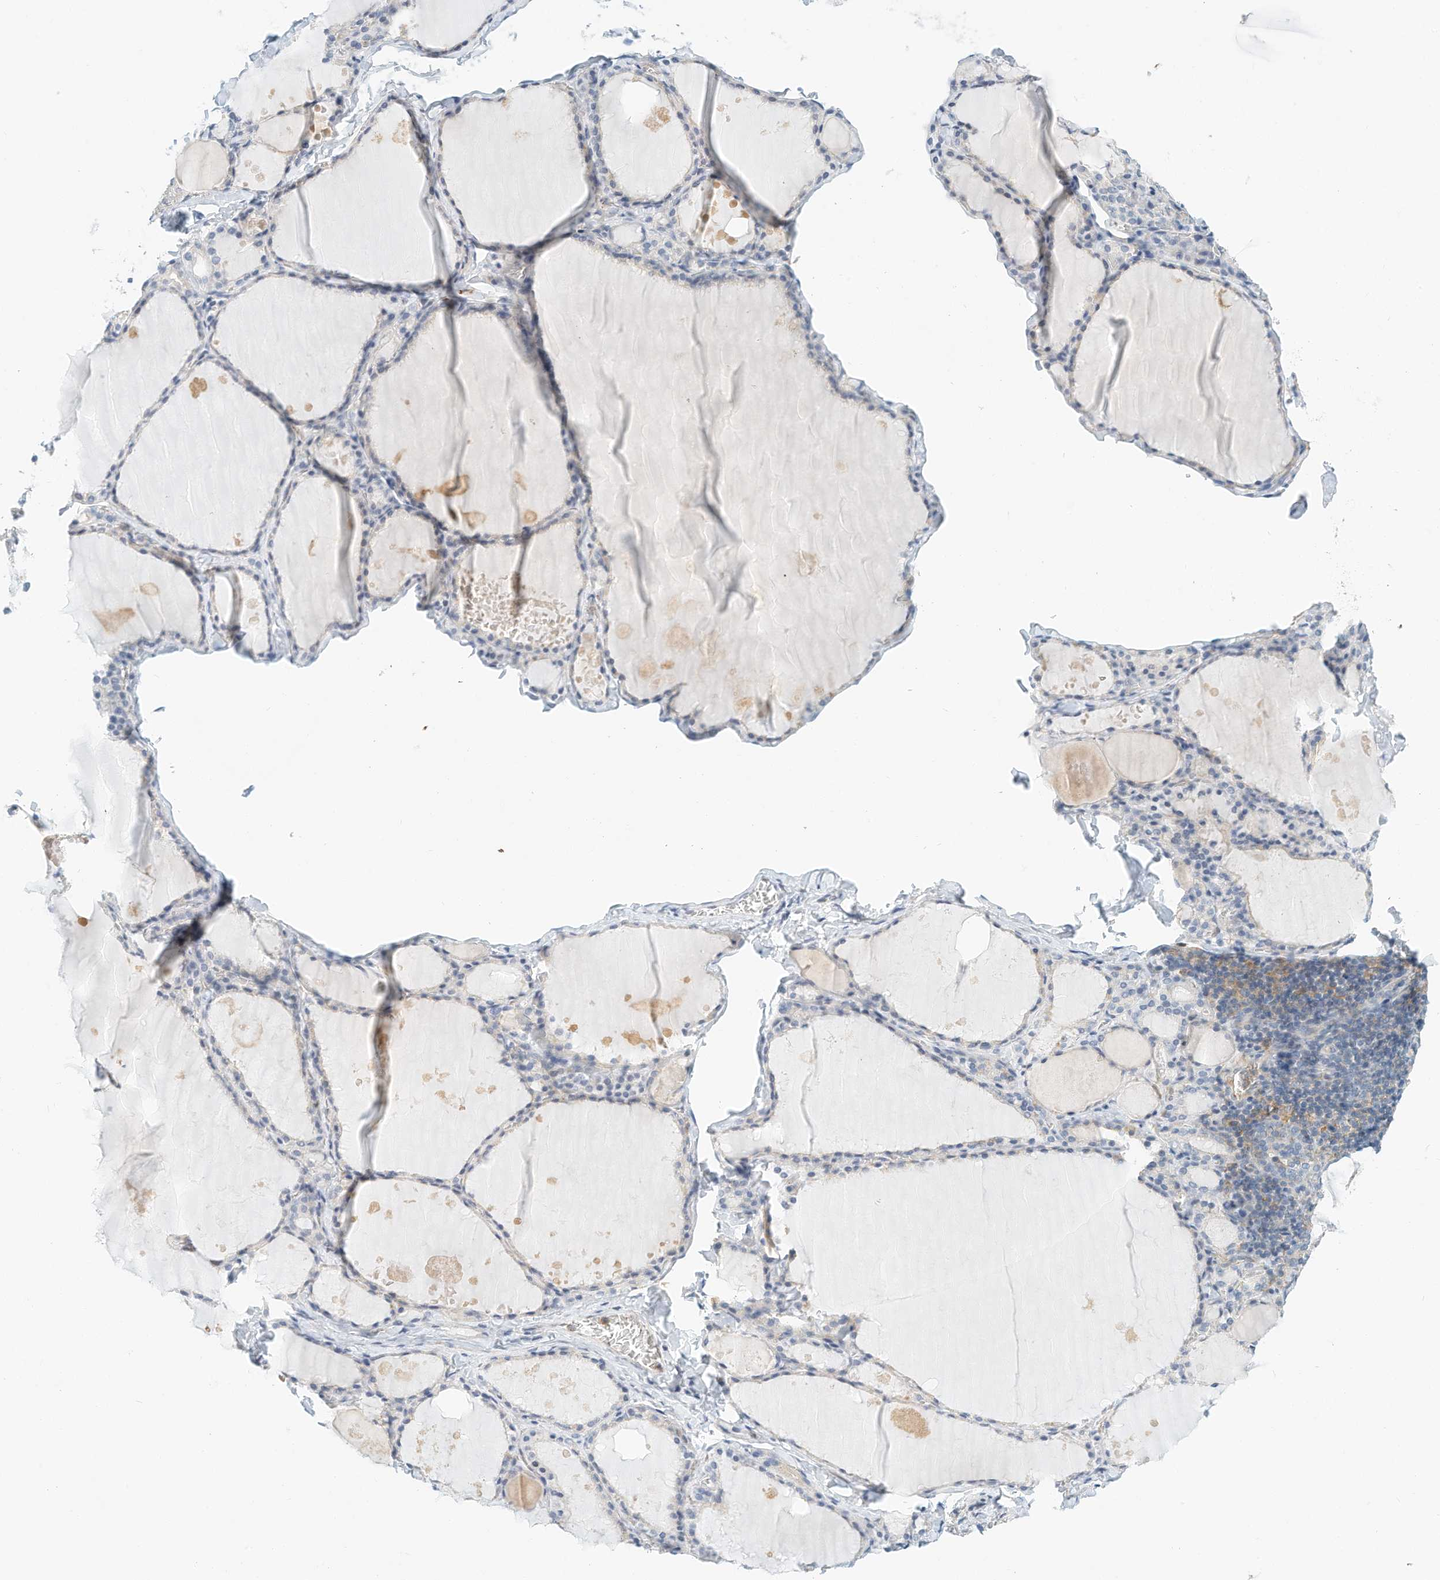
{"staining": {"intensity": "weak", "quantity": "25%-75%", "location": "cytoplasmic/membranous"}, "tissue": "thyroid gland", "cell_type": "Glandular cells", "image_type": "normal", "snomed": [{"axis": "morphology", "description": "Normal tissue, NOS"}, {"axis": "topography", "description": "Thyroid gland"}], "caption": "Immunohistochemical staining of benign human thyroid gland reveals 25%-75% levels of weak cytoplasmic/membranous protein staining in approximately 25%-75% of glandular cells. Immunohistochemistry (ihc) stains the protein in brown and the nuclei are stained blue.", "gene": "MICAL1", "patient": {"sex": "male", "age": 56}}